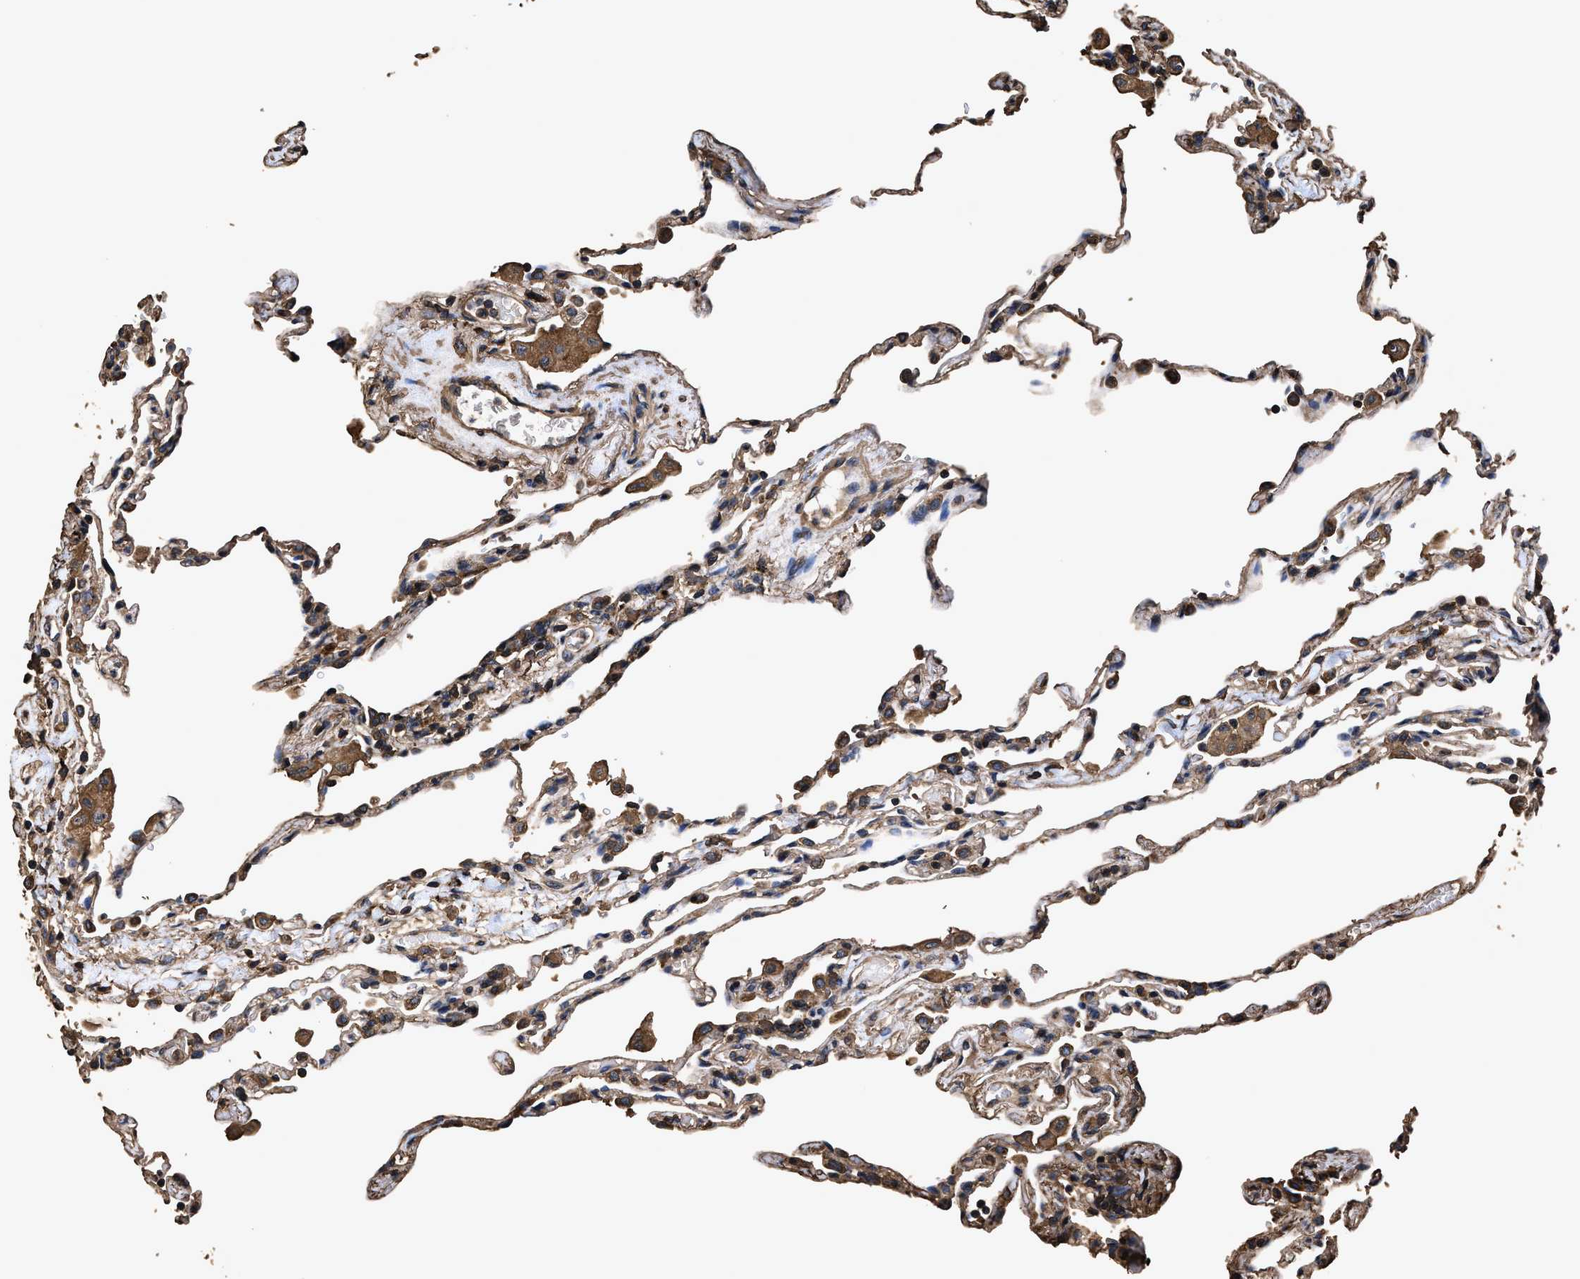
{"staining": {"intensity": "moderate", "quantity": "25%-75%", "location": "cytoplasmic/membranous"}, "tissue": "lung", "cell_type": "Alveolar cells", "image_type": "normal", "snomed": [{"axis": "morphology", "description": "Normal tissue, NOS"}, {"axis": "topography", "description": "Lung"}], "caption": "This photomicrograph shows immunohistochemistry staining of unremarkable human lung, with medium moderate cytoplasmic/membranous expression in about 25%-75% of alveolar cells.", "gene": "ZMYND19", "patient": {"sex": "male", "age": 59}}